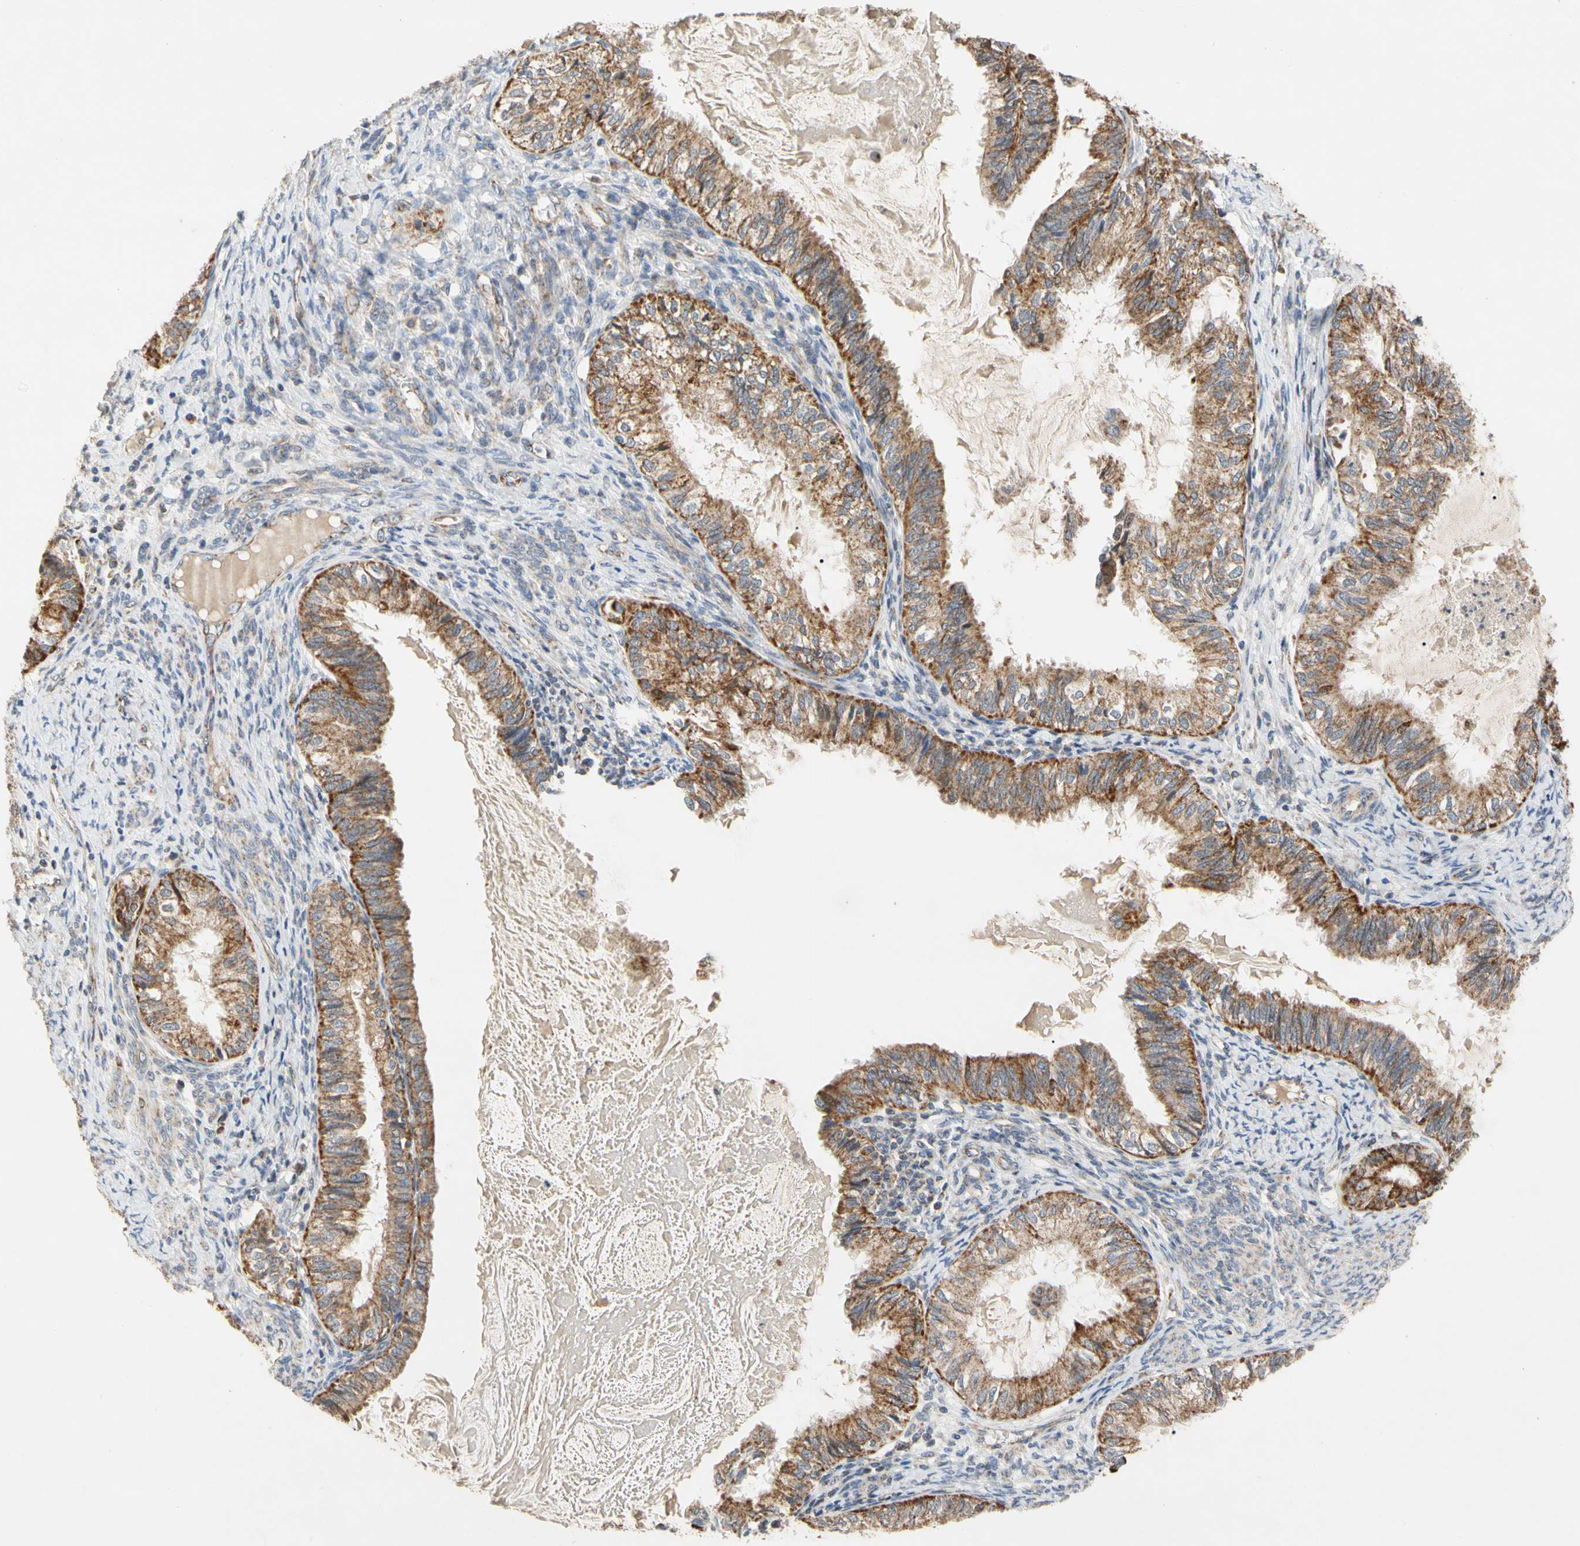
{"staining": {"intensity": "moderate", "quantity": ">75%", "location": "cytoplasmic/membranous"}, "tissue": "cervical cancer", "cell_type": "Tumor cells", "image_type": "cancer", "snomed": [{"axis": "morphology", "description": "Normal tissue, NOS"}, {"axis": "morphology", "description": "Adenocarcinoma, NOS"}, {"axis": "topography", "description": "Cervix"}, {"axis": "topography", "description": "Endometrium"}], "caption": "Immunohistochemical staining of human cervical cancer (adenocarcinoma) demonstrates medium levels of moderate cytoplasmic/membranous protein positivity in approximately >75% of tumor cells.", "gene": "GPD2", "patient": {"sex": "female", "age": 86}}